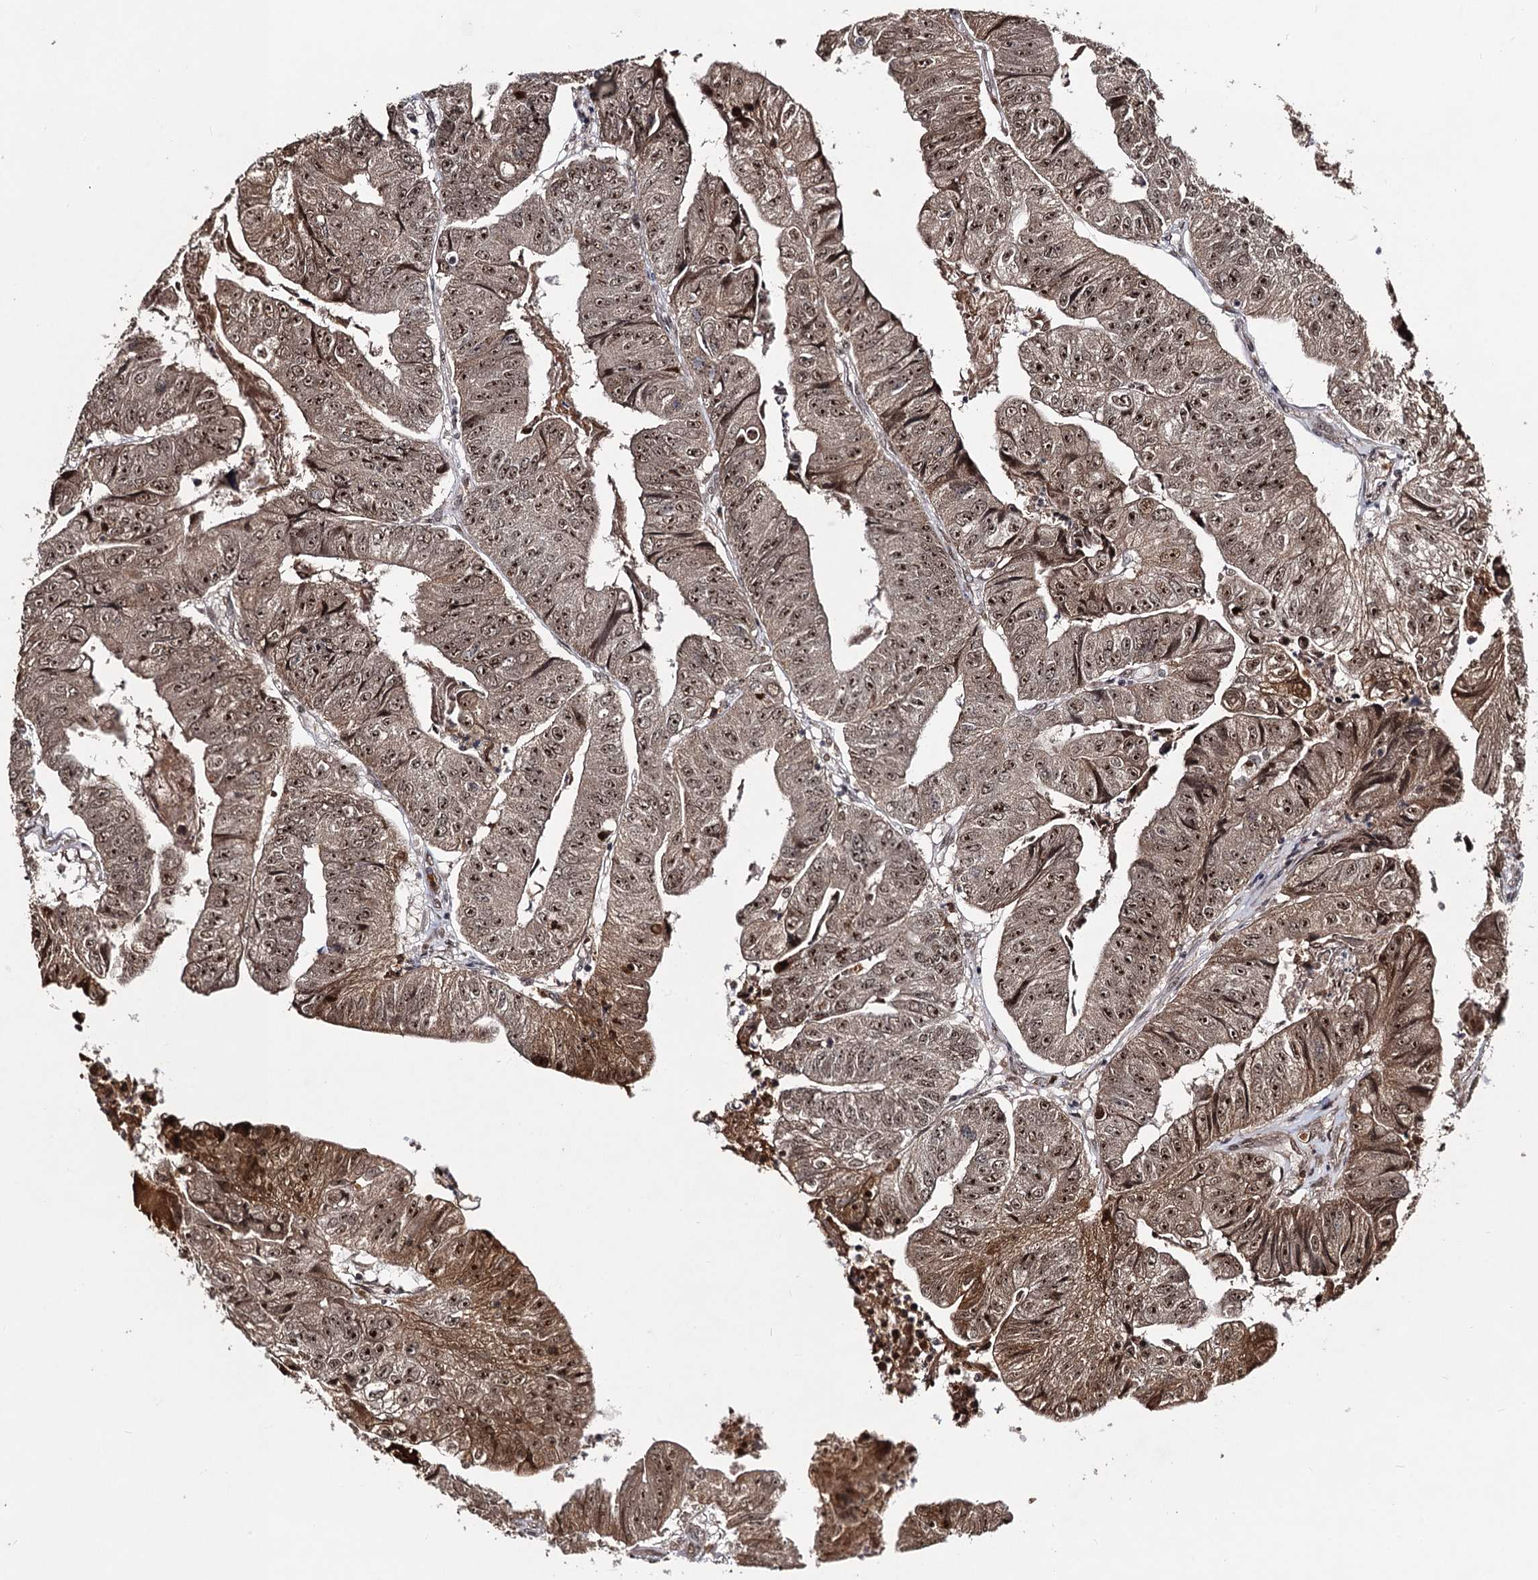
{"staining": {"intensity": "moderate", "quantity": ">75%", "location": "cytoplasmic/membranous,nuclear"}, "tissue": "colorectal cancer", "cell_type": "Tumor cells", "image_type": "cancer", "snomed": [{"axis": "morphology", "description": "Adenocarcinoma, NOS"}, {"axis": "topography", "description": "Colon"}], "caption": "Protein analysis of colorectal cancer (adenocarcinoma) tissue demonstrates moderate cytoplasmic/membranous and nuclear staining in about >75% of tumor cells.", "gene": "SFSWAP", "patient": {"sex": "female", "age": 67}}